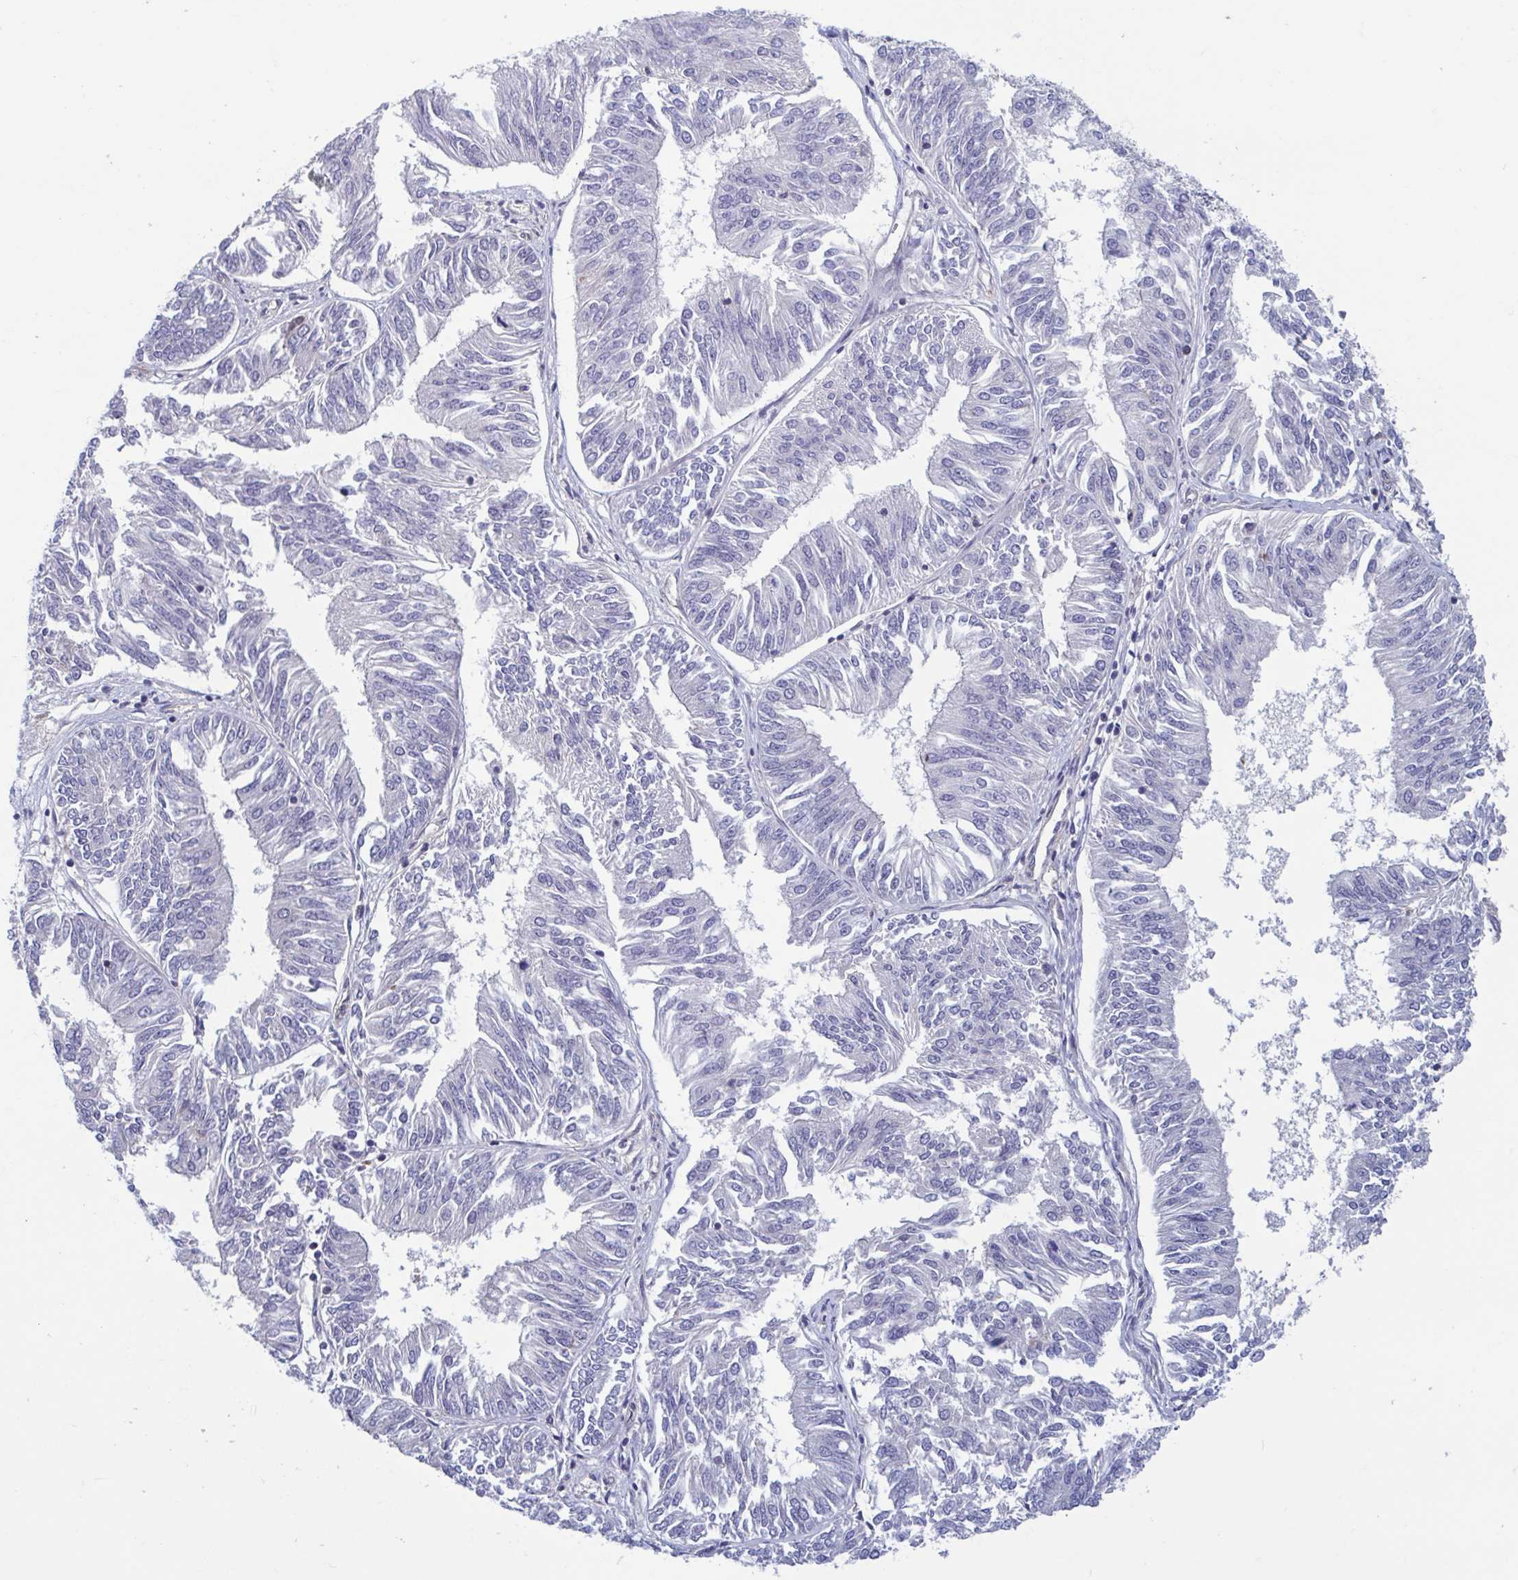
{"staining": {"intensity": "negative", "quantity": "none", "location": "none"}, "tissue": "endometrial cancer", "cell_type": "Tumor cells", "image_type": "cancer", "snomed": [{"axis": "morphology", "description": "Adenocarcinoma, NOS"}, {"axis": "topography", "description": "Endometrium"}], "caption": "A micrograph of human endometrial adenocarcinoma is negative for staining in tumor cells.", "gene": "LRRC38", "patient": {"sex": "female", "age": 58}}